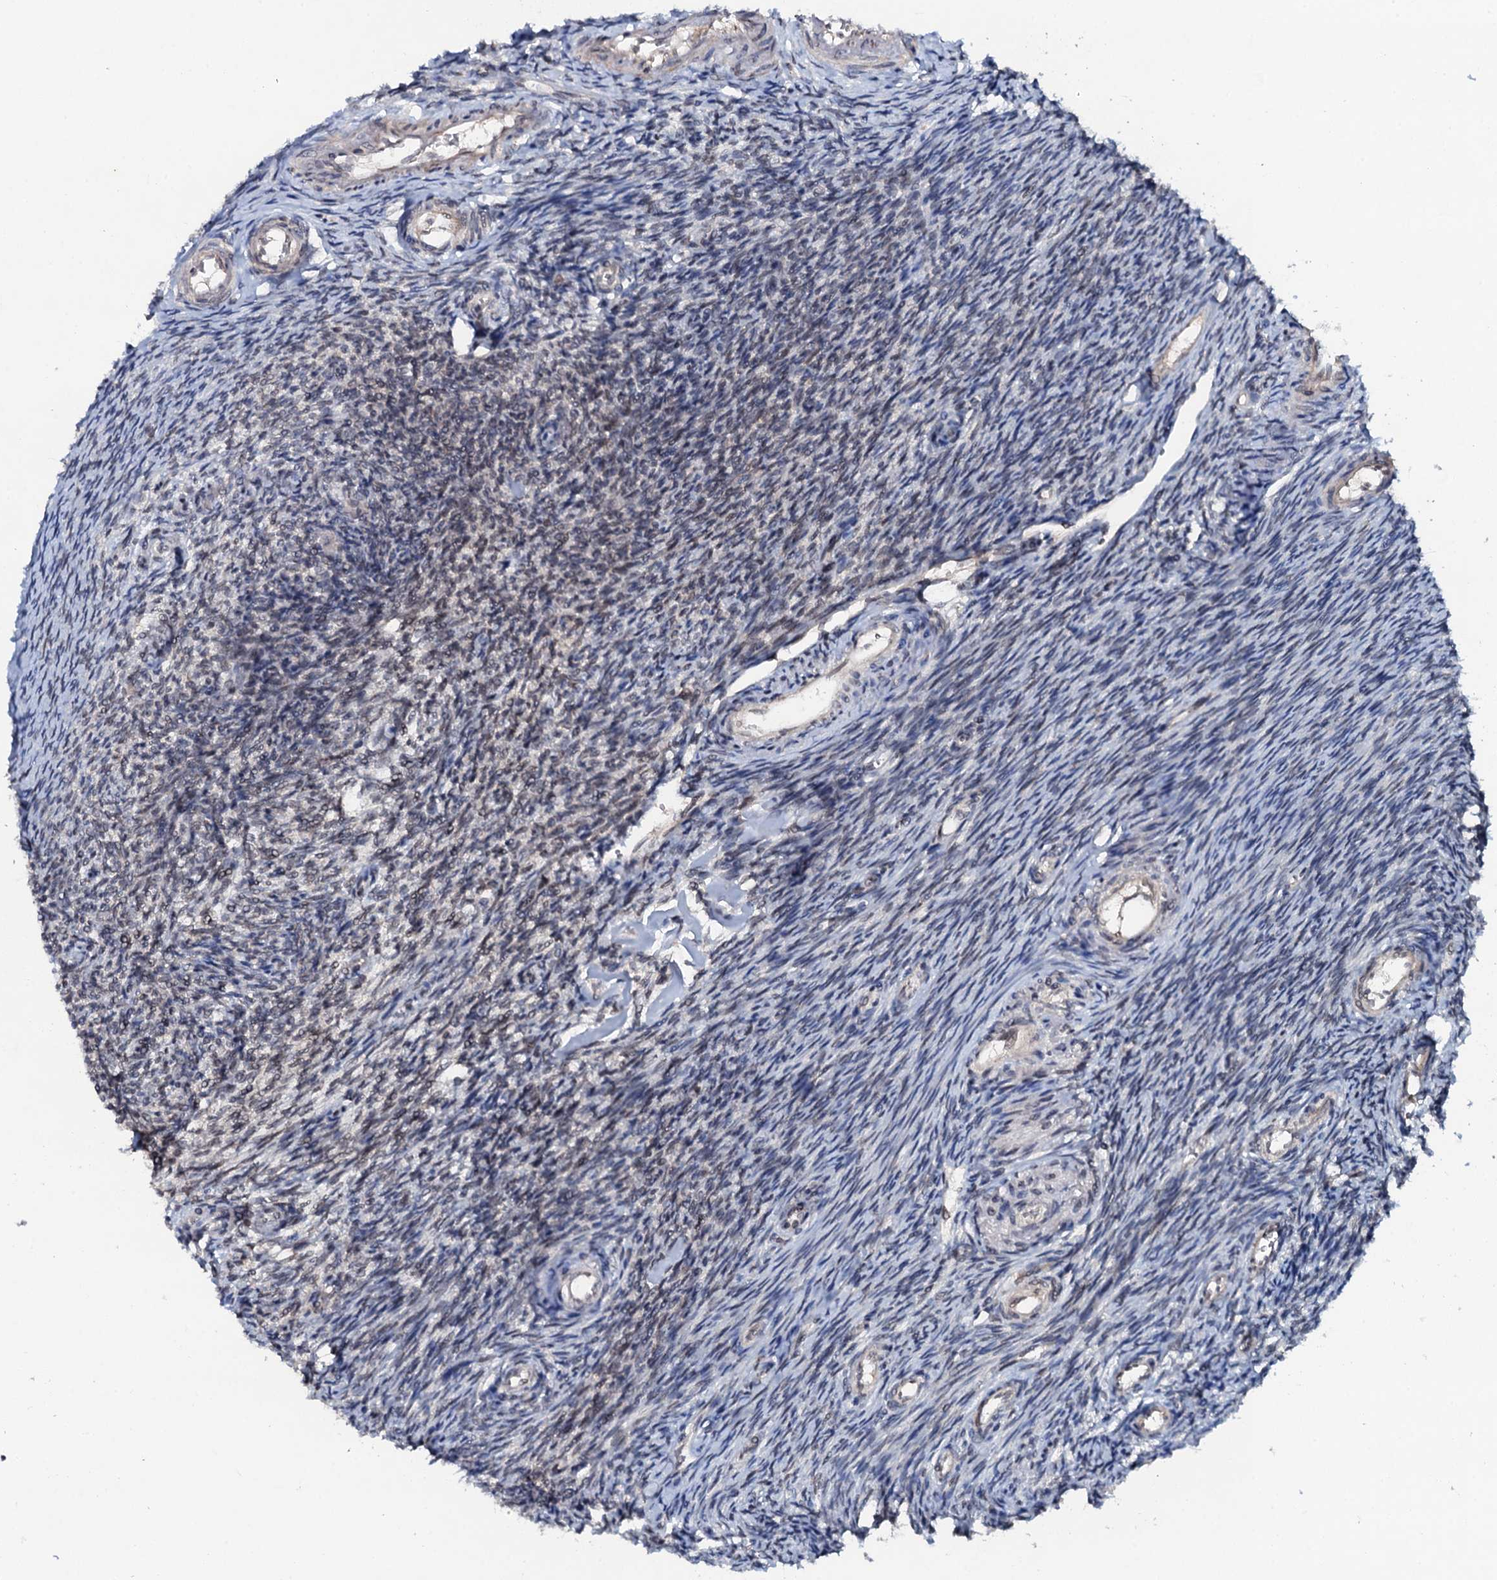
{"staining": {"intensity": "negative", "quantity": "none", "location": "none"}, "tissue": "ovary", "cell_type": "Ovarian stroma cells", "image_type": "normal", "snomed": [{"axis": "morphology", "description": "Normal tissue, NOS"}, {"axis": "topography", "description": "Ovary"}], "caption": "This histopathology image is of benign ovary stained with immunohistochemistry to label a protein in brown with the nuclei are counter-stained blue. There is no staining in ovarian stroma cells.", "gene": "SNTA1", "patient": {"sex": "female", "age": 44}}